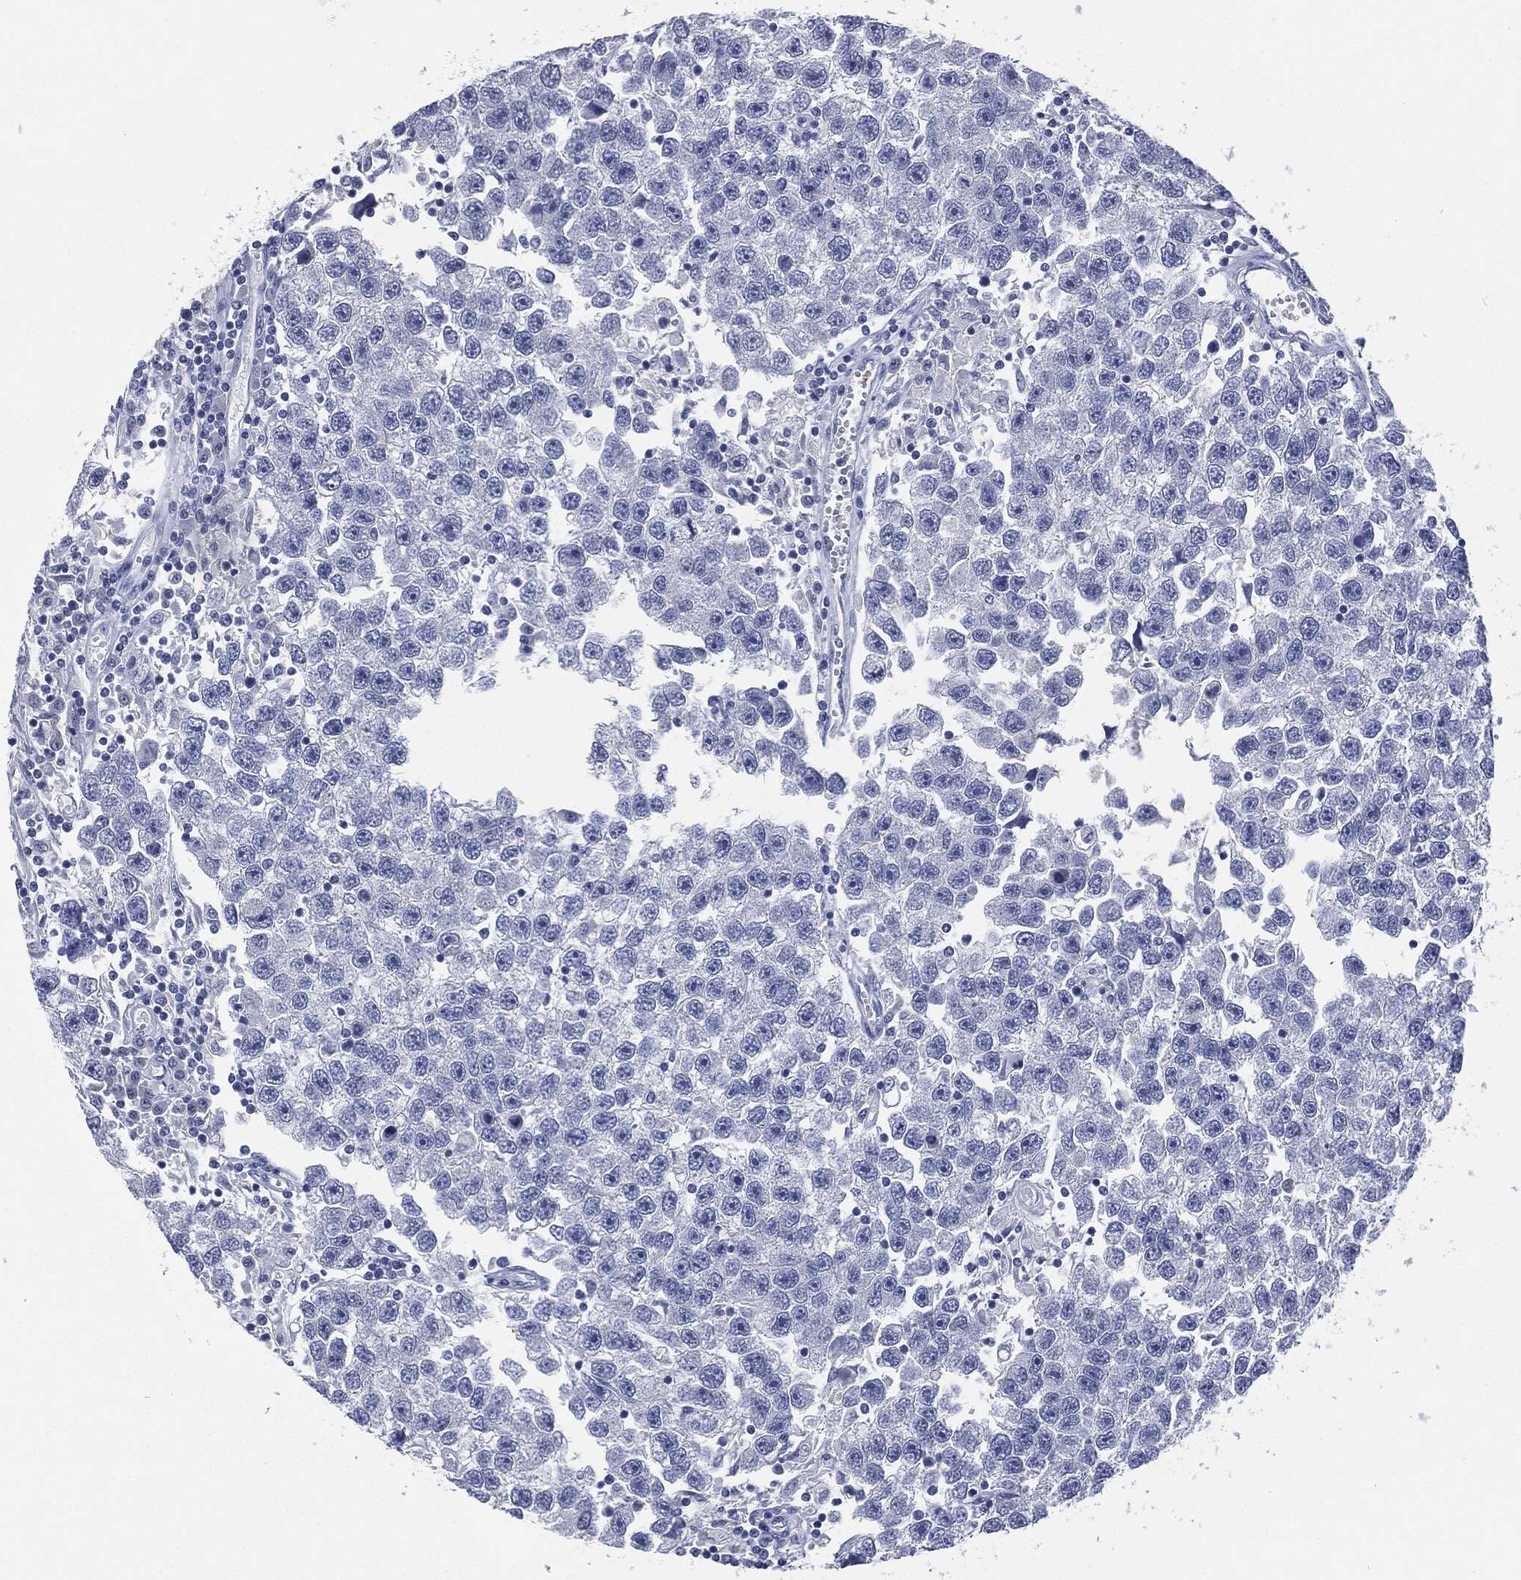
{"staining": {"intensity": "negative", "quantity": "none", "location": "none"}, "tissue": "testis cancer", "cell_type": "Tumor cells", "image_type": "cancer", "snomed": [{"axis": "morphology", "description": "Seminoma, NOS"}, {"axis": "topography", "description": "Testis"}], "caption": "IHC photomicrograph of human testis cancer (seminoma) stained for a protein (brown), which displays no expression in tumor cells.", "gene": "CEACAM8", "patient": {"sex": "male", "age": 26}}